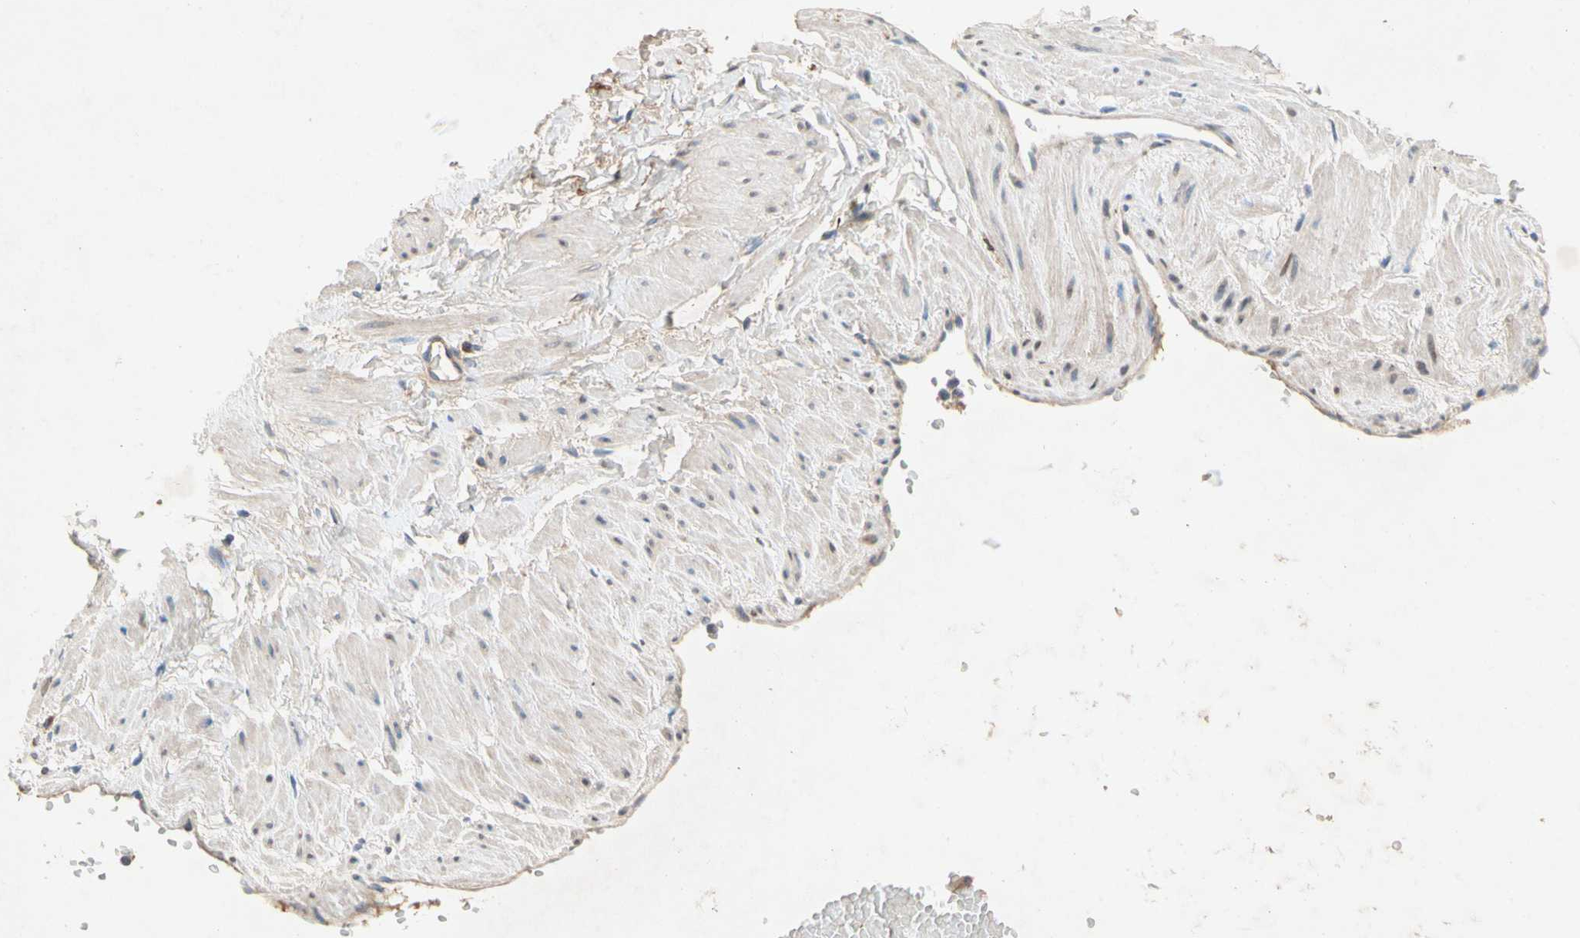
{"staining": {"intensity": "weak", "quantity": ">75%", "location": "cytoplasmic/membranous"}, "tissue": "adipose tissue", "cell_type": "Adipocytes", "image_type": "normal", "snomed": [{"axis": "morphology", "description": "Normal tissue, NOS"}, {"axis": "topography", "description": "Soft tissue"}, {"axis": "topography", "description": "Vascular tissue"}], "caption": "A high-resolution histopathology image shows immunohistochemistry (IHC) staining of benign adipose tissue, which shows weak cytoplasmic/membranous positivity in about >75% of adipocytes.", "gene": "NDFIP2", "patient": {"sex": "female", "age": 35}}